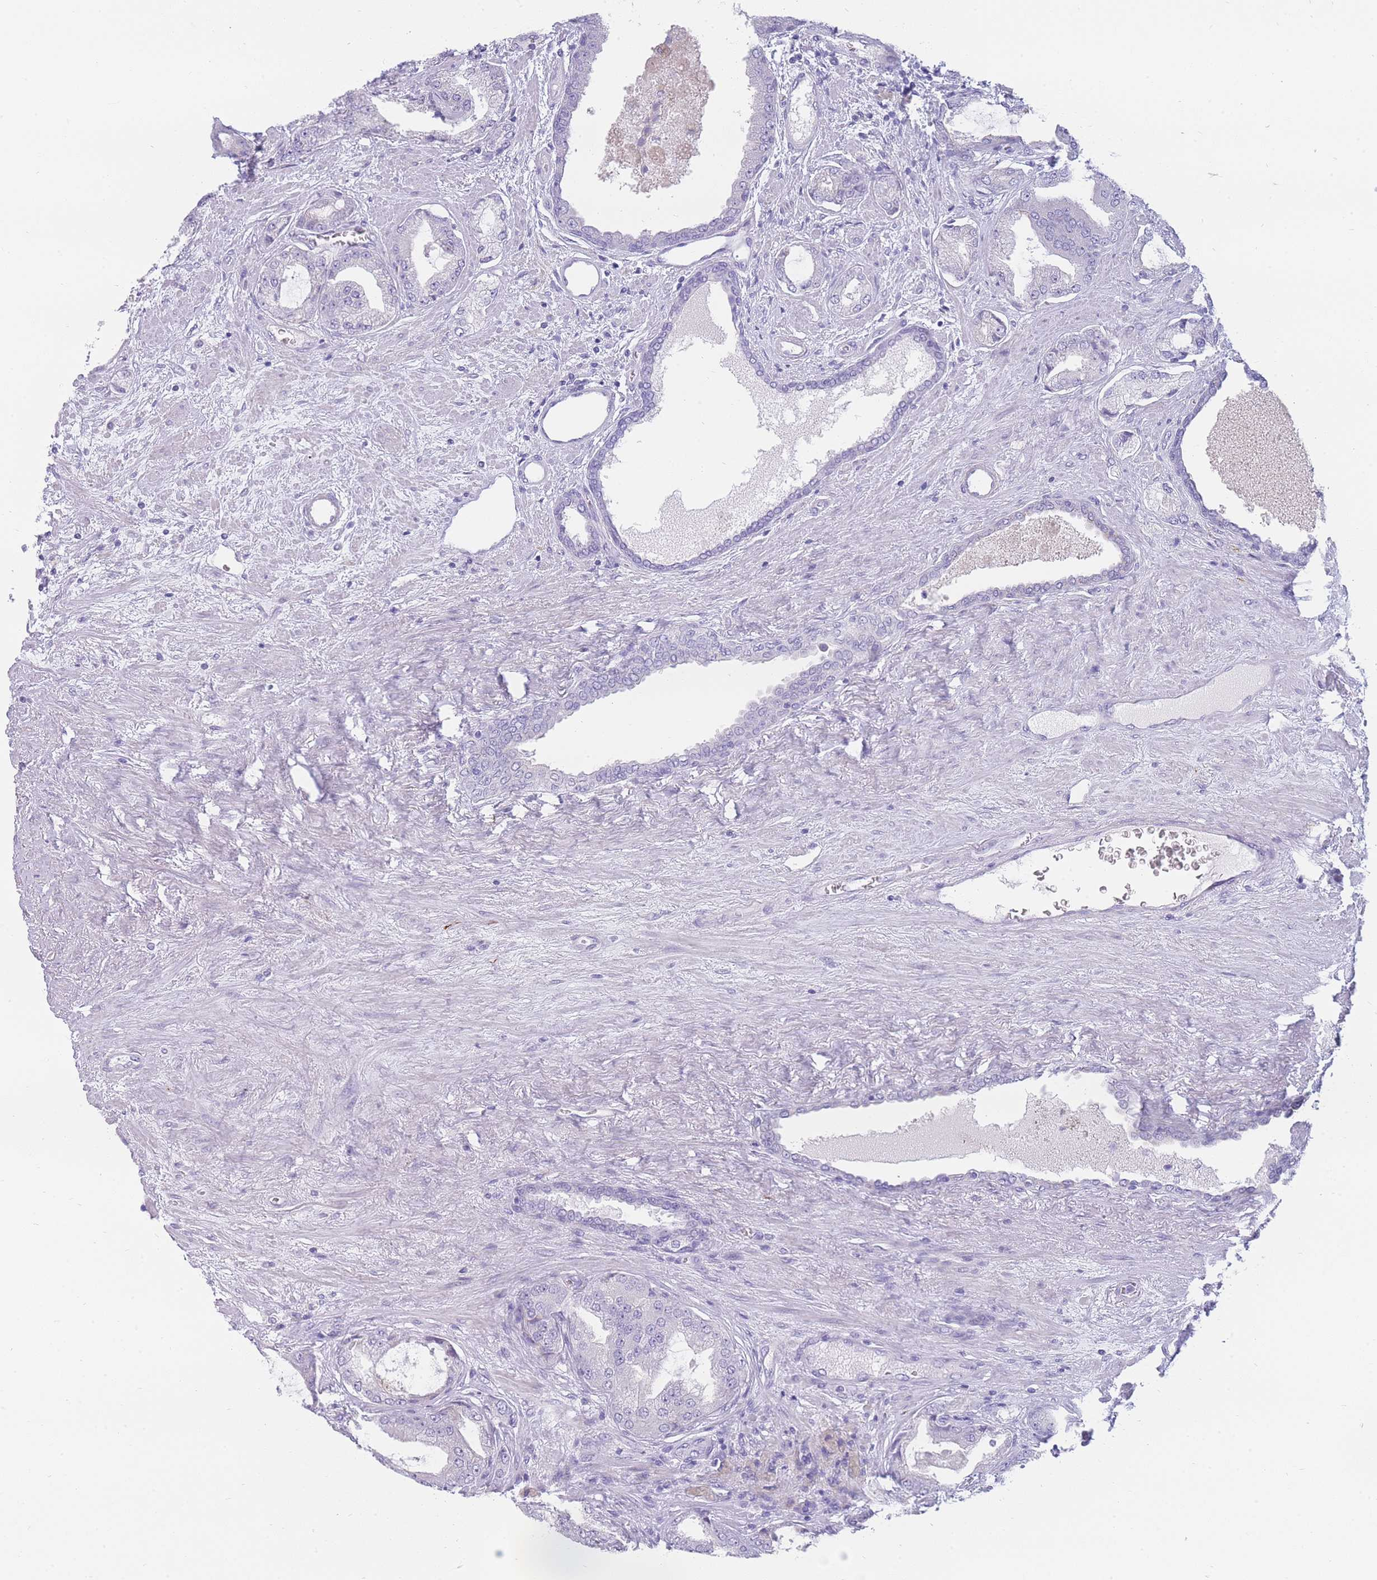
{"staining": {"intensity": "negative", "quantity": "none", "location": "none"}, "tissue": "prostate cancer", "cell_type": "Tumor cells", "image_type": "cancer", "snomed": [{"axis": "morphology", "description": "Adenocarcinoma, High grade"}, {"axis": "topography", "description": "Prostate"}], "caption": "A photomicrograph of human prostate cancer (adenocarcinoma (high-grade)) is negative for staining in tumor cells.", "gene": "UPK1A", "patient": {"sex": "male", "age": 68}}